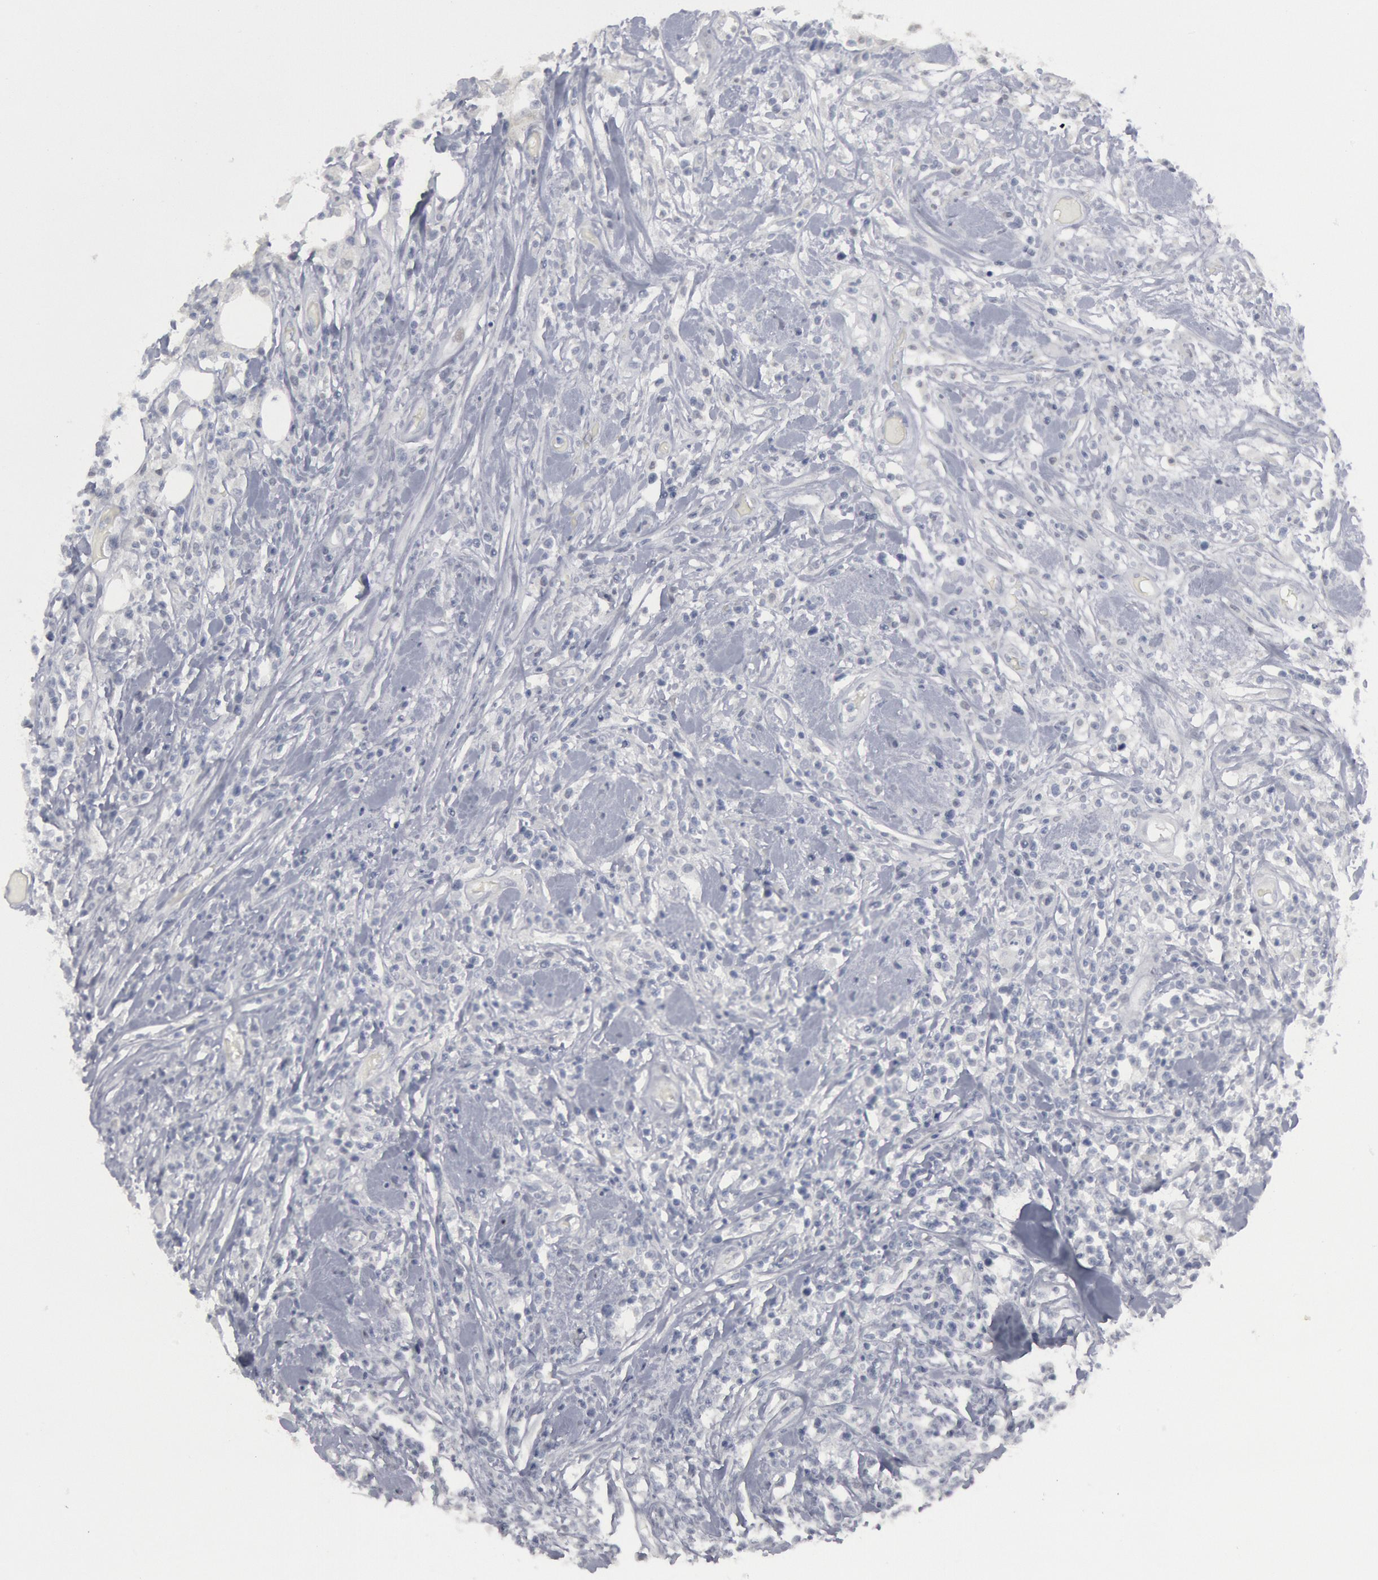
{"staining": {"intensity": "negative", "quantity": "none", "location": "none"}, "tissue": "lymphoma", "cell_type": "Tumor cells", "image_type": "cancer", "snomed": [{"axis": "morphology", "description": "Malignant lymphoma, non-Hodgkin's type, High grade"}, {"axis": "topography", "description": "Colon"}], "caption": "IHC image of neoplastic tissue: human lymphoma stained with DAB (3,3'-diaminobenzidine) demonstrates no significant protein expression in tumor cells.", "gene": "DMC1", "patient": {"sex": "male", "age": 82}}